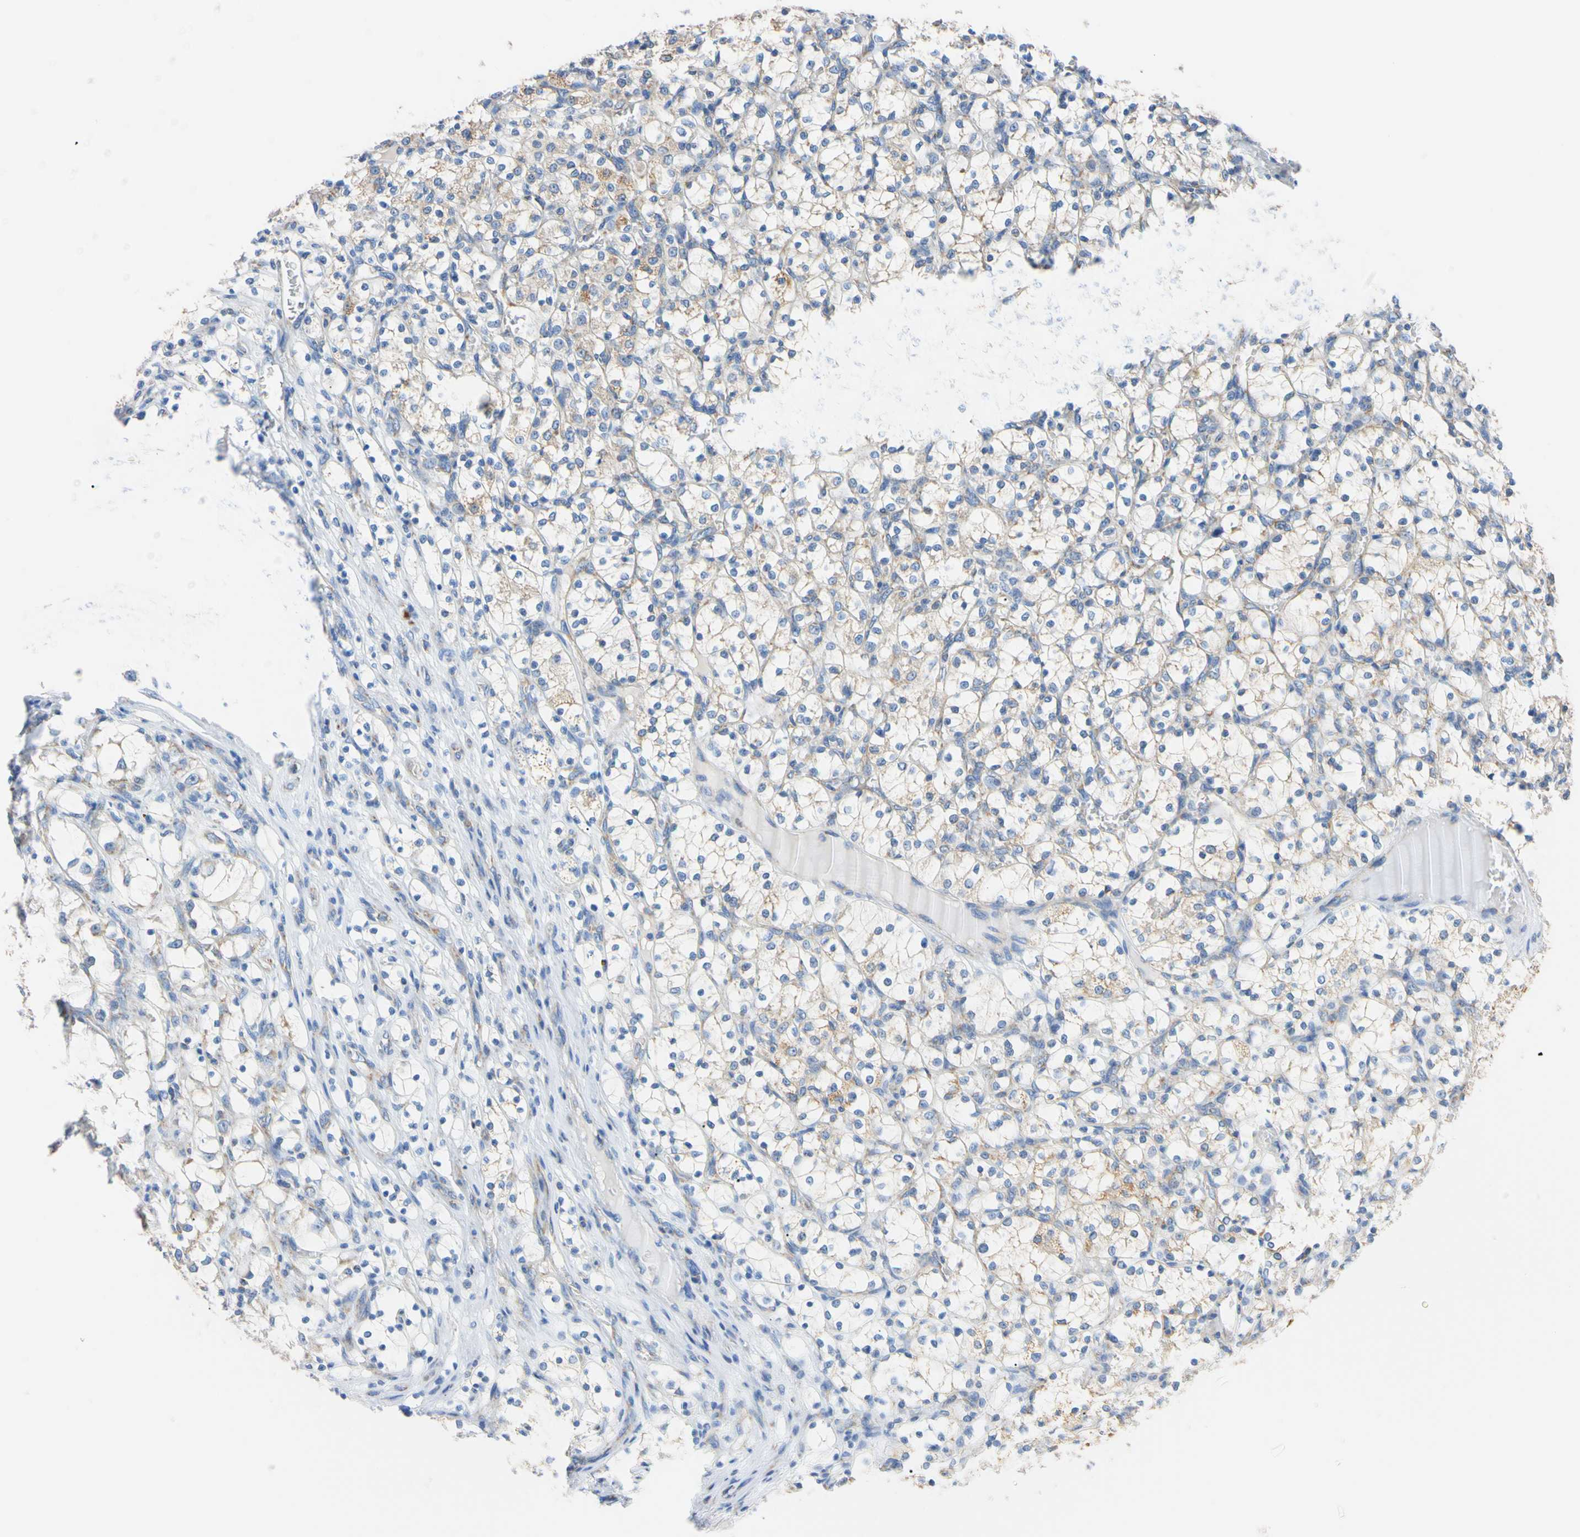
{"staining": {"intensity": "moderate", "quantity": "<25%", "location": "cytoplasmic/membranous"}, "tissue": "renal cancer", "cell_type": "Tumor cells", "image_type": "cancer", "snomed": [{"axis": "morphology", "description": "Adenocarcinoma, NOS"}, {"axis": "topography", "description": "Kidney"}], "caption": "High-magnification brightfield microscopy of adenocarcinoma (renal) stained with DAB (brown) and counterstained with hematoxylin (blue). tumor cells exhibit moderate cytoplasmic/membranous positivity is appreciated in approximately<25% of cells. The protein of interest is shown in brown color, while the nuclei are stained blue.", "gene": "CLPP", "patient": {"sex": "female", "age": 69}}